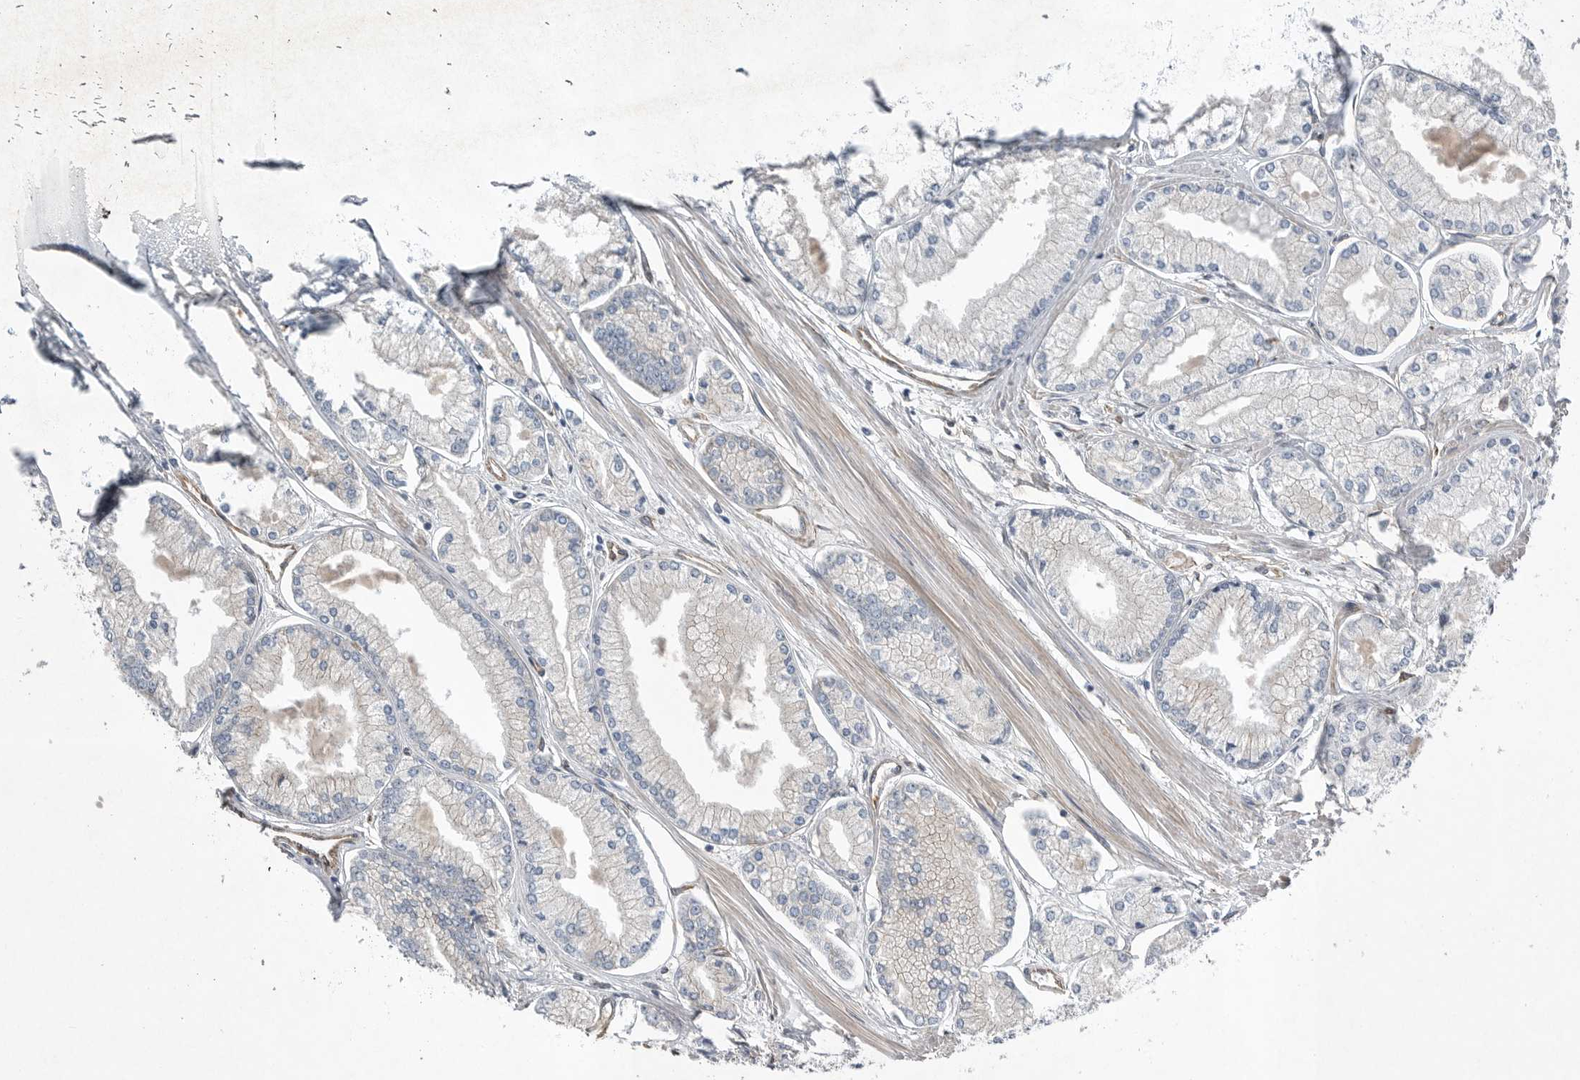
{"staining": {"intensity": "negative", "quantity": "none", "location": "none"}, "tissue": "prostate cancer", "cell_type": "Tumor cells", "image_type": "cancer", "snomed": [{"axis": "morphology", "description": "Adenocarcinoma, Low grade"}, {"axis": "topography", "description": "Prostate"}], "caption": "Immunohistochemistry histopathology image of neoplastic tissue: human prostate cancer stained with DAB shows no significant protein positivity in tumor cells.", "gene": "PLEC", "patient": {"sex": "male", "age": 52}}